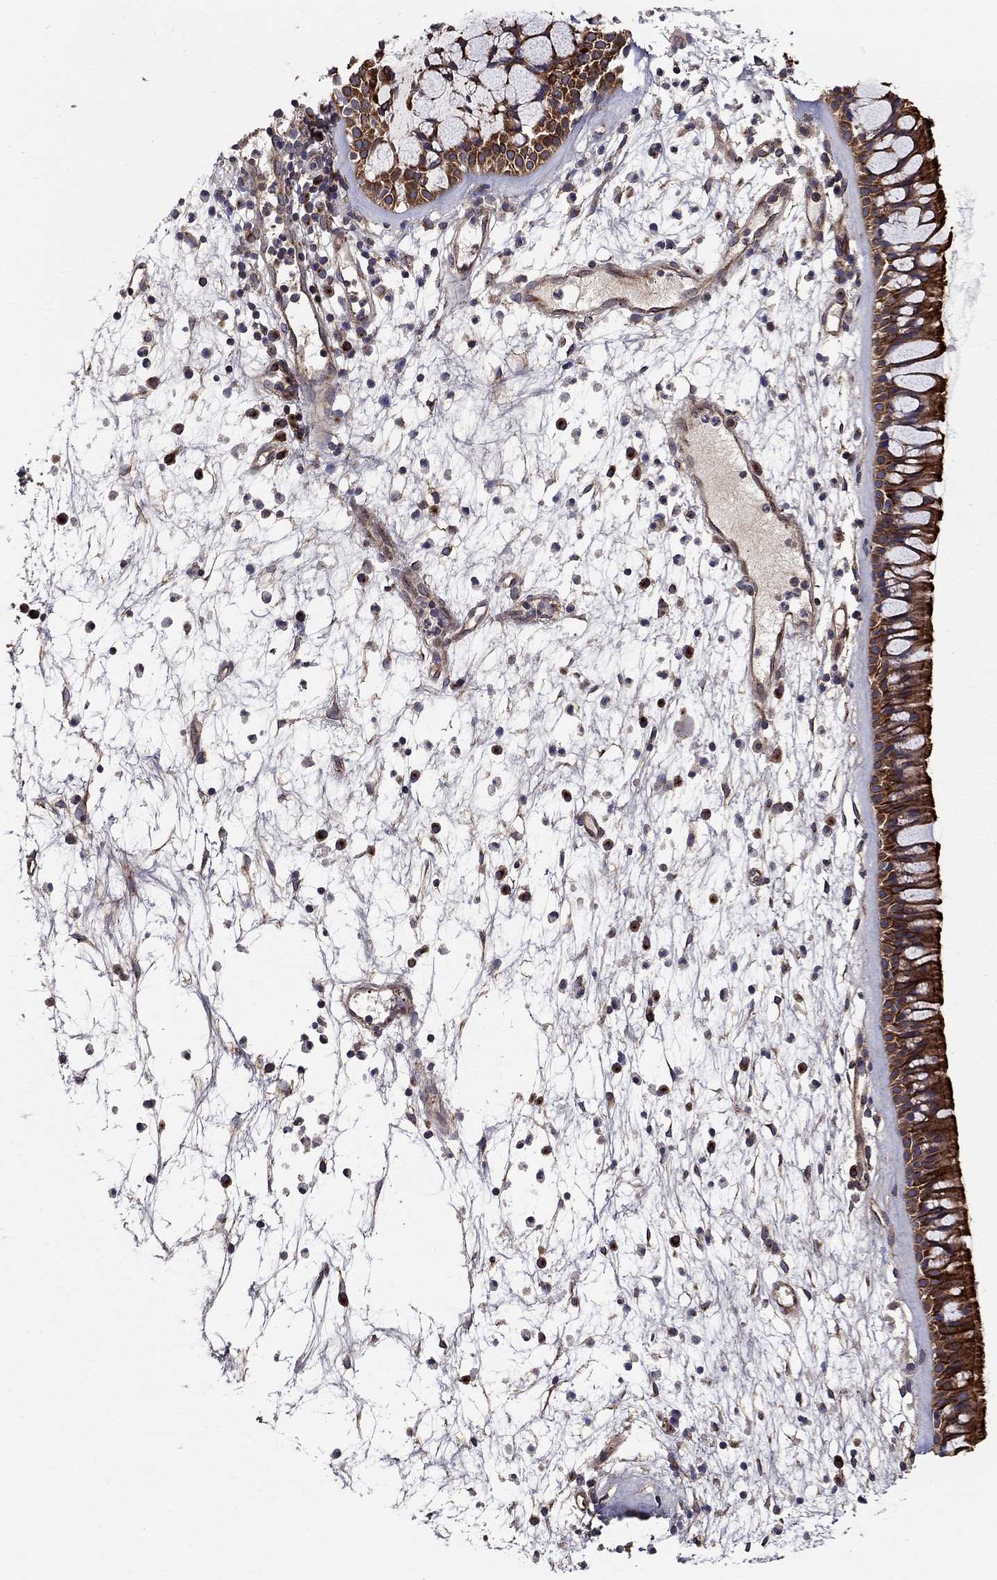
{"staining": {"intensity": "strong", "quantity": ">75%", "location": "cytoplasmic/membranous"}, "tissue": "nasopharynx", "cell_type": "Respiratory epithelial cells", "image_type": "normal", "snomed": [{"axis": "morphology", "description": "Normal tissue, NOS"}, {"axis": "topography", "description": "Nasopharynx"}], "caption": "Strong cytoplasmic/membranous protein expression is identified in approximately >75% of respiratory epithelial cells in nasopharynx. Using DAB (brown) and hematoxylin (blue) stains, captured at high magnification using brightfield microscopy.", "gene": "BMERB1", "patient": {"sex": "male", "age": 77}}